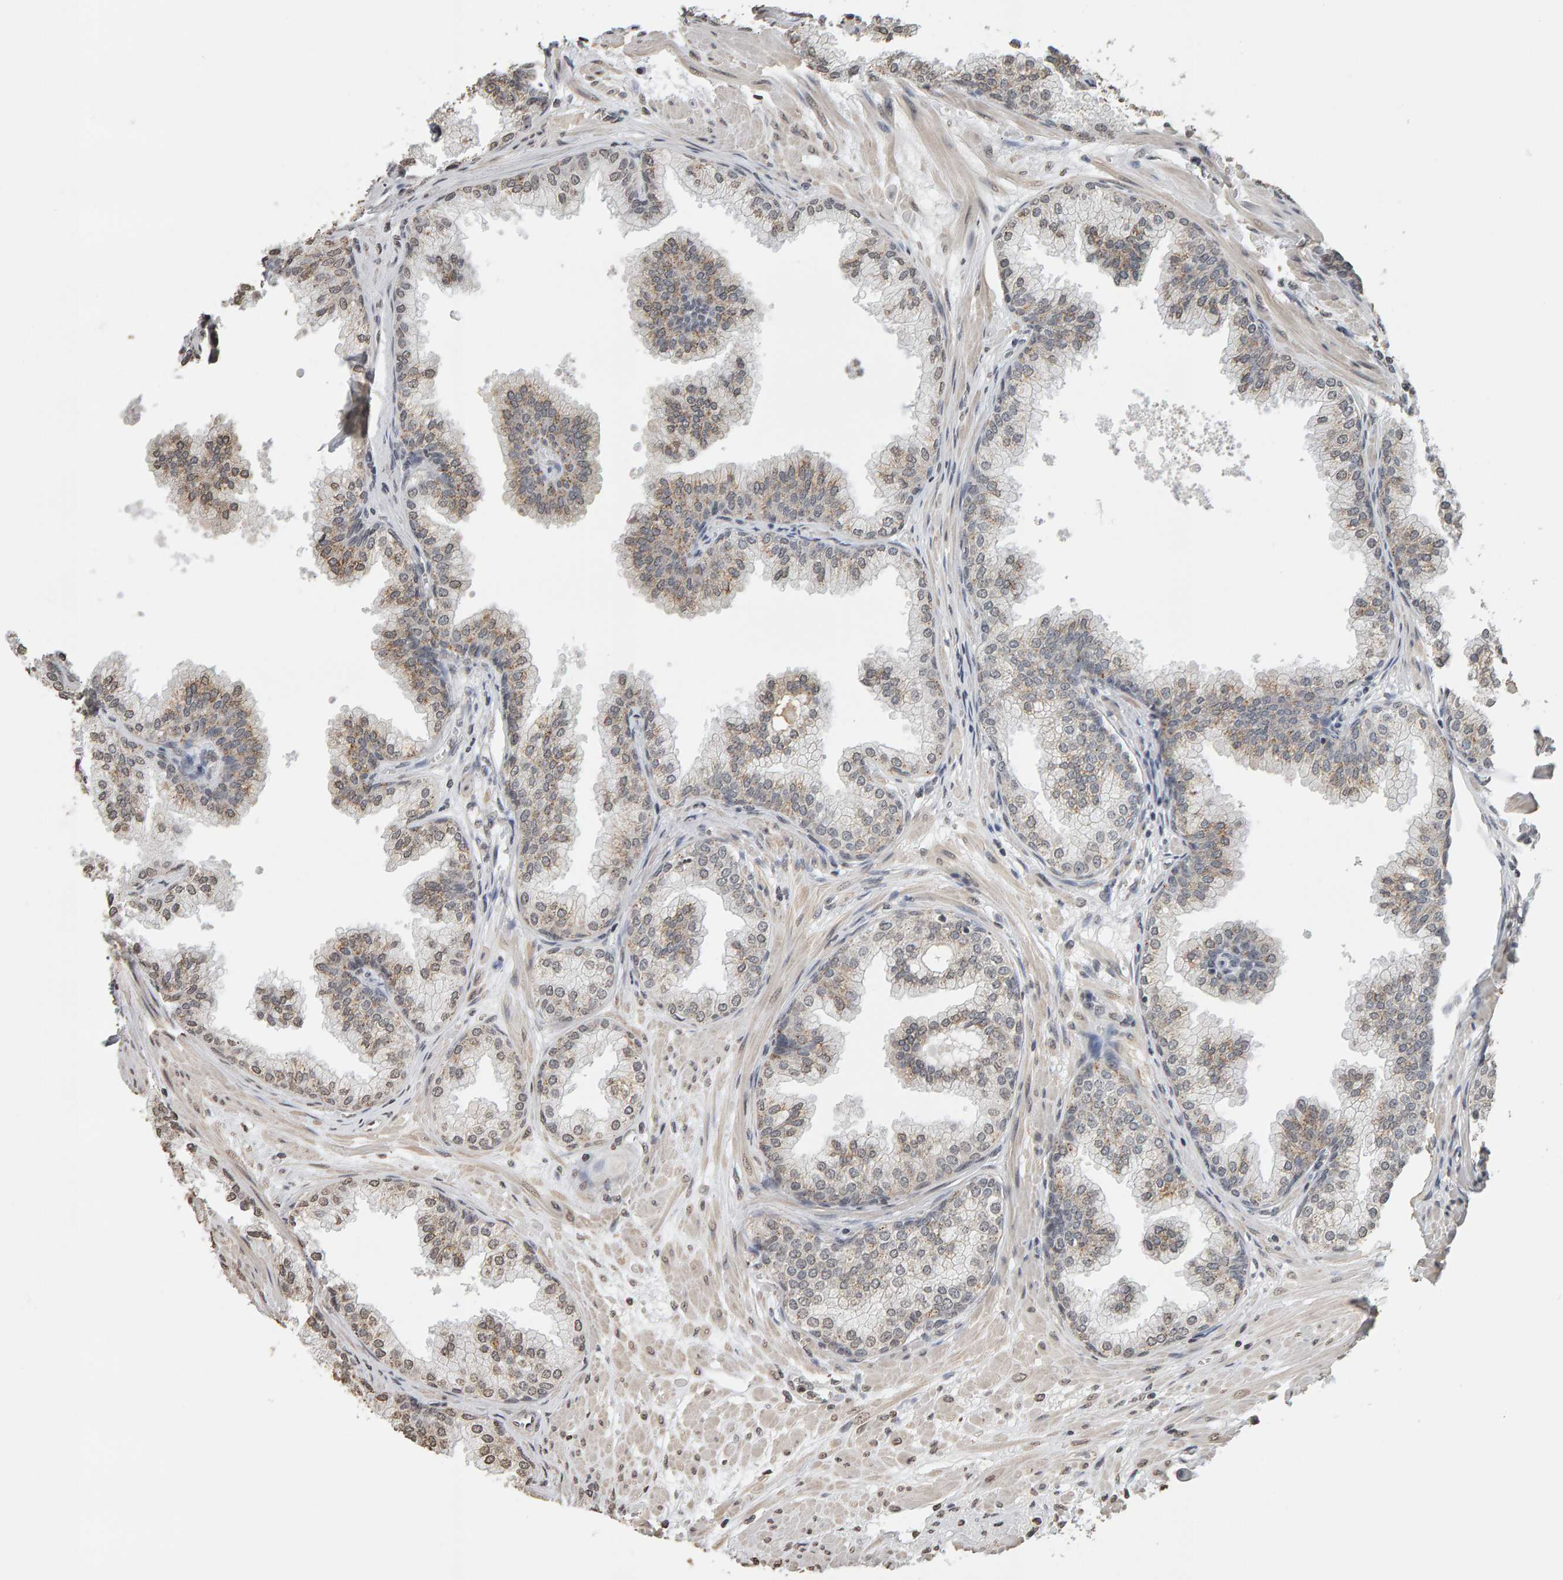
{"staining": {"intensity": "weak", "quantity": "25%-75%", "location": "cytoplasmic/membranous"}, "tissue": "prostate", "cell_type": "Glandular cells", "image_type": "normal", "snomed": [{"axis": "morphology", "description": "Normal tissue, NOS"}, {"axis": "morphology", "description": "Urothelial carcinoma, Low grade"}, {"axis": "topography", "description": "Urinary bladder"}, {"axis": "topography", "description": "Prostate"}], "caption": "Protein expression analysis of benign human prostate reveals weak cytoplasmic/membranous staining in approximately 25%-75% of glandular cells. (DAB IHC, brown staining for protein, blue staining for nuclei).", "gene": "AFF4", "patient": {"sex": "male", "age": 60}}